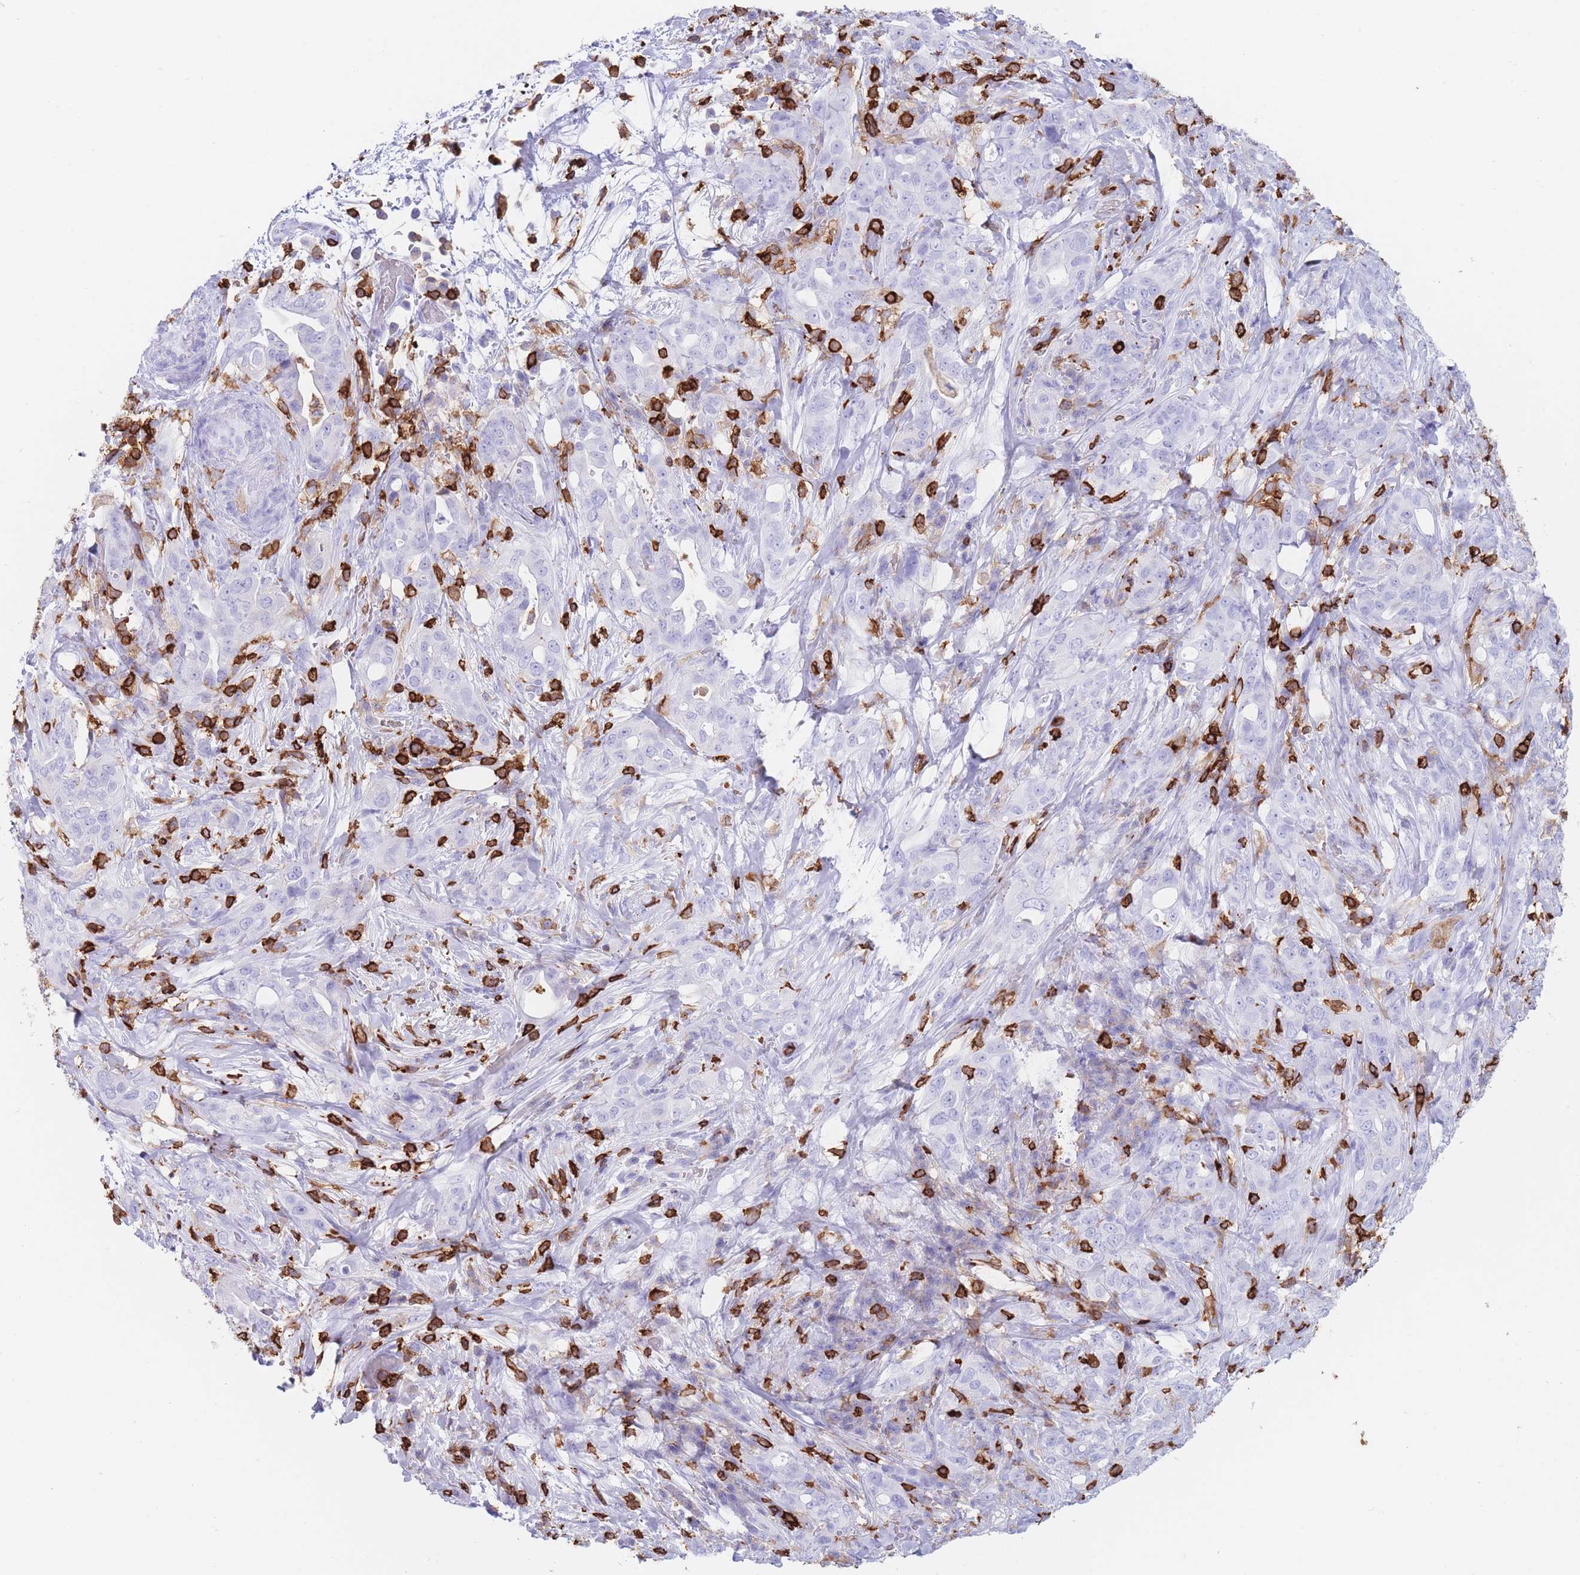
{"staining": {"intensity": "negative", "quantity": "none", "location": "none"}, "tissue": "pancreatic cancer", "cell_type": "Tumor cells", "image_type": "cancer", "snomed": [{"axis": "morphology", "description": "Normal tissue, NOS"}, {"axis": "morphology", "description": "Adenocarcinoma, NOS"}, {"axis": "topography", "description": "Lymph node"}, {"axis": "topography", "description": "Pancreas"}], "caption": "Tumor cells show no significant expression in pancreatic cancer (adenocarcinoma).", "gene": "CORO1A", "patient": {"sex": "female", "age": 67}}